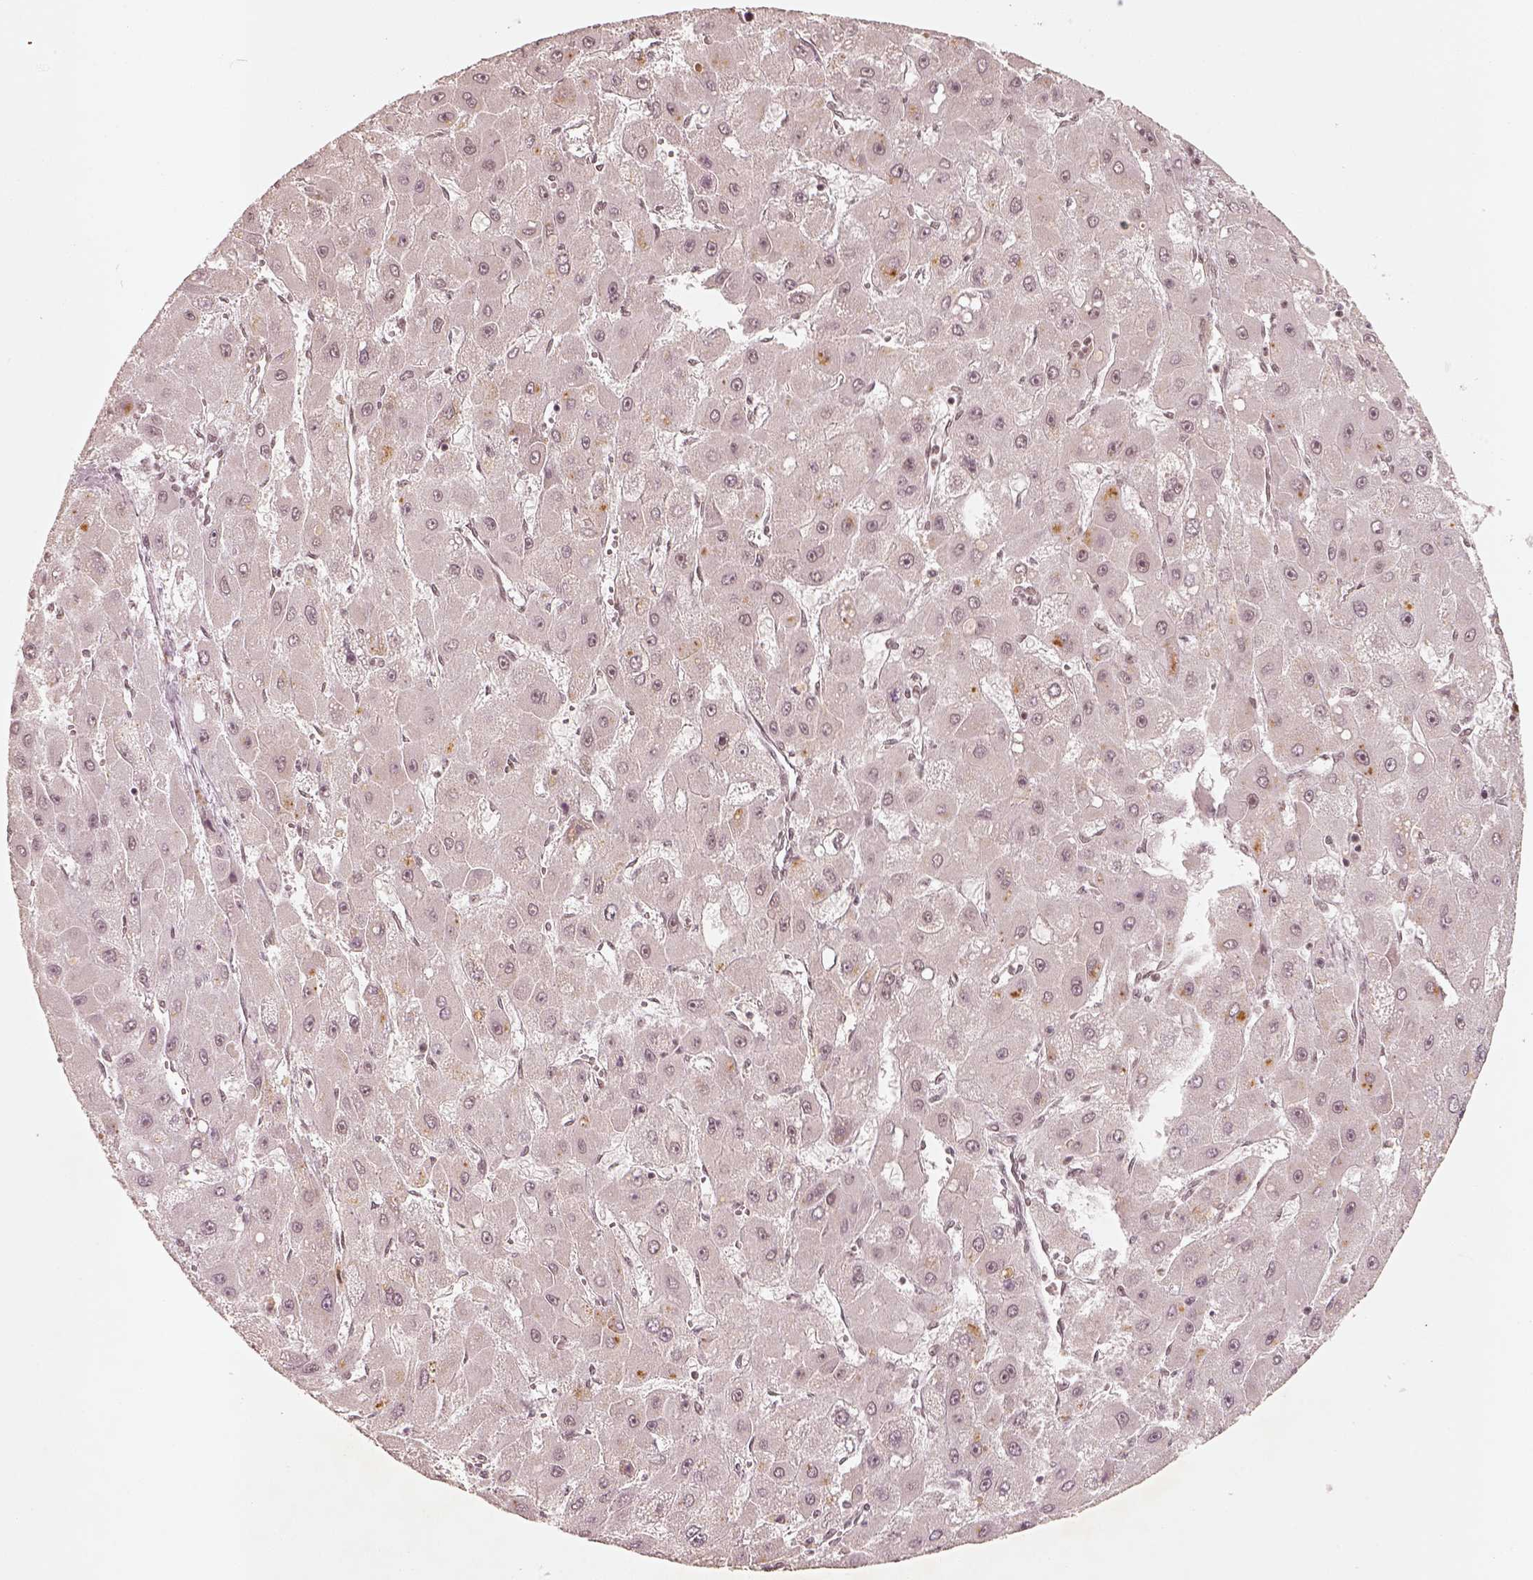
{"staining": {"intensity": "negative", "quantity": "none", "location": "none"}, "tissue": "liver cancer", "cell_type": "Tumor cells", "image_type": "cancer", "snomed": [{"axis": "morphology", "description": "Carcinoma, Hepatocellular, NOS"}, {"axis": "topography", "description": "Liver"}], "caption": "Tumor cells are negative for brown protein staining in liver hepatocellular carcinoma.", "gene": "GMEB2", "patient": {"sex": "female", "age": 25}}